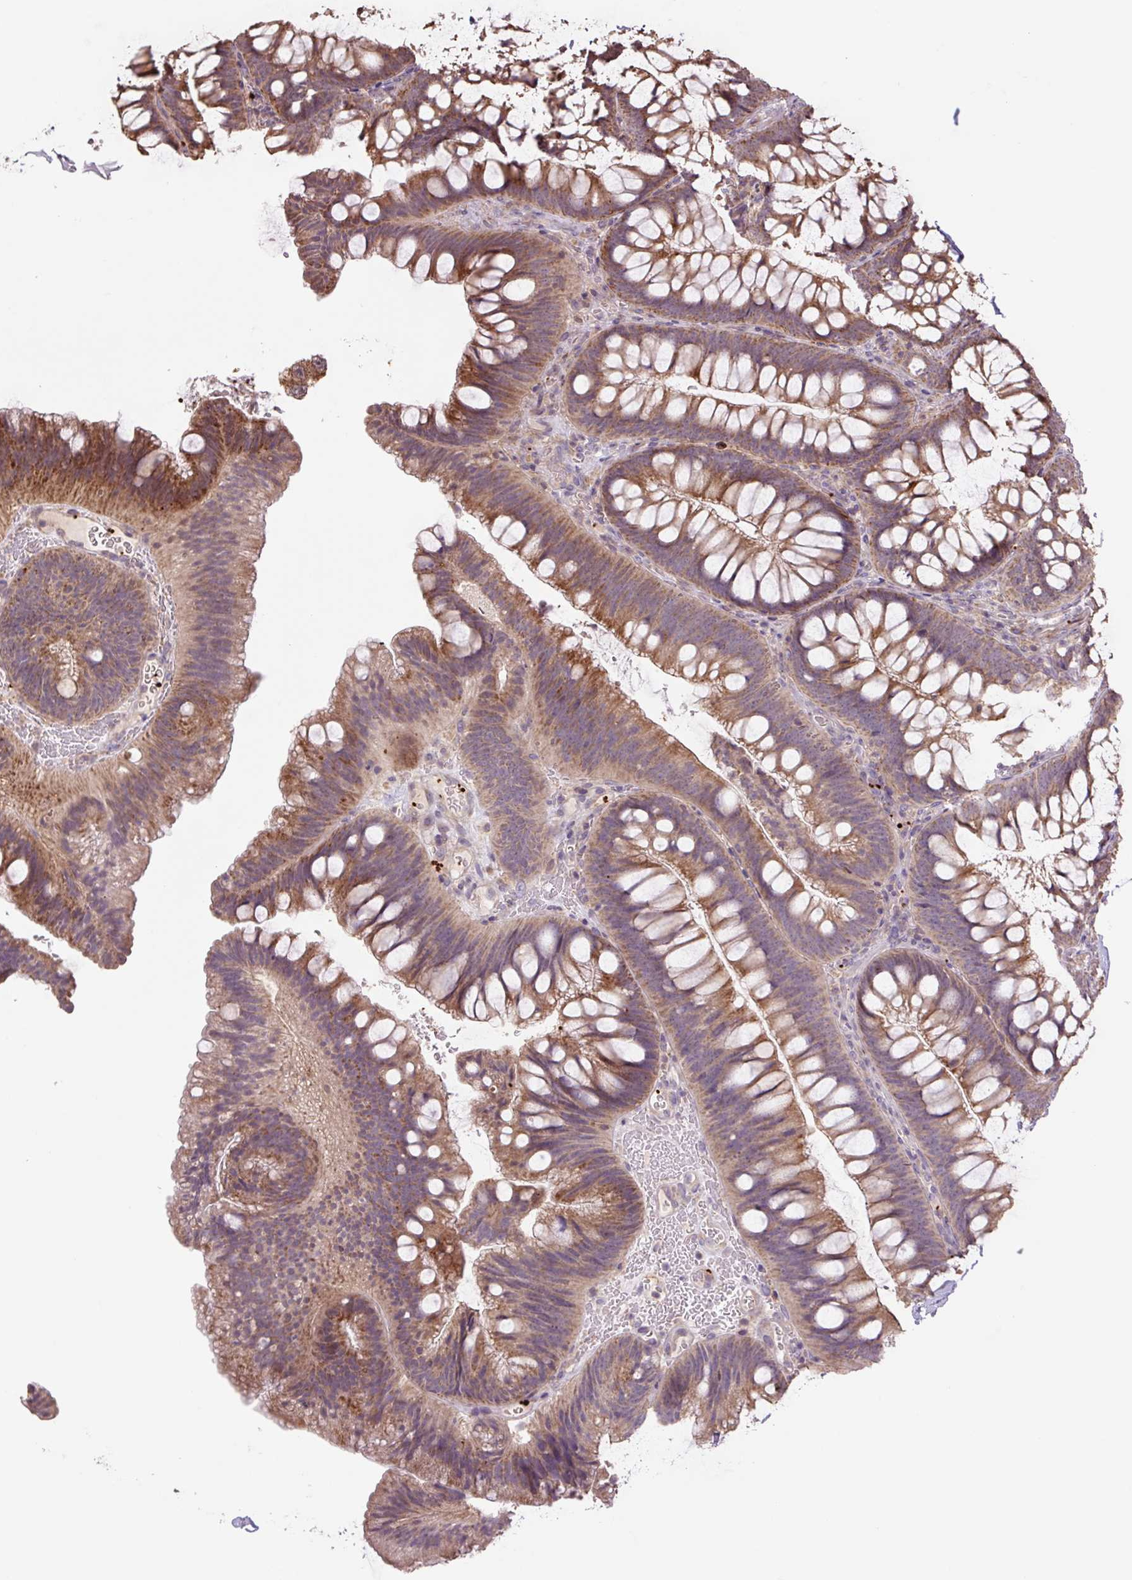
{"staining": {"intensity": "weak", "quantity": ">75%", "location": "cytoplasmic/membranous"}, "tissue": "colon", "cell_type": "Endothelial cells", "image_type": "normal", "snomed": [{"axis": "morphology", "description": "Normal tissue, NOS"}, {"axis": "morphology", "description": "Adenoma, NOS"}, {"axis": "topography", "description": "Soft tissue"}, {"axis": "topography", "description": "Colon"}], "caption": "DAB immunohistochemical staining of unremarkable colon exhibits weak cytoplasmic/membranous protein positivity in approximately >75% of endothelial cells.", "gene": "TMEM160", "patient": {"sex": "male", "age": 47}}